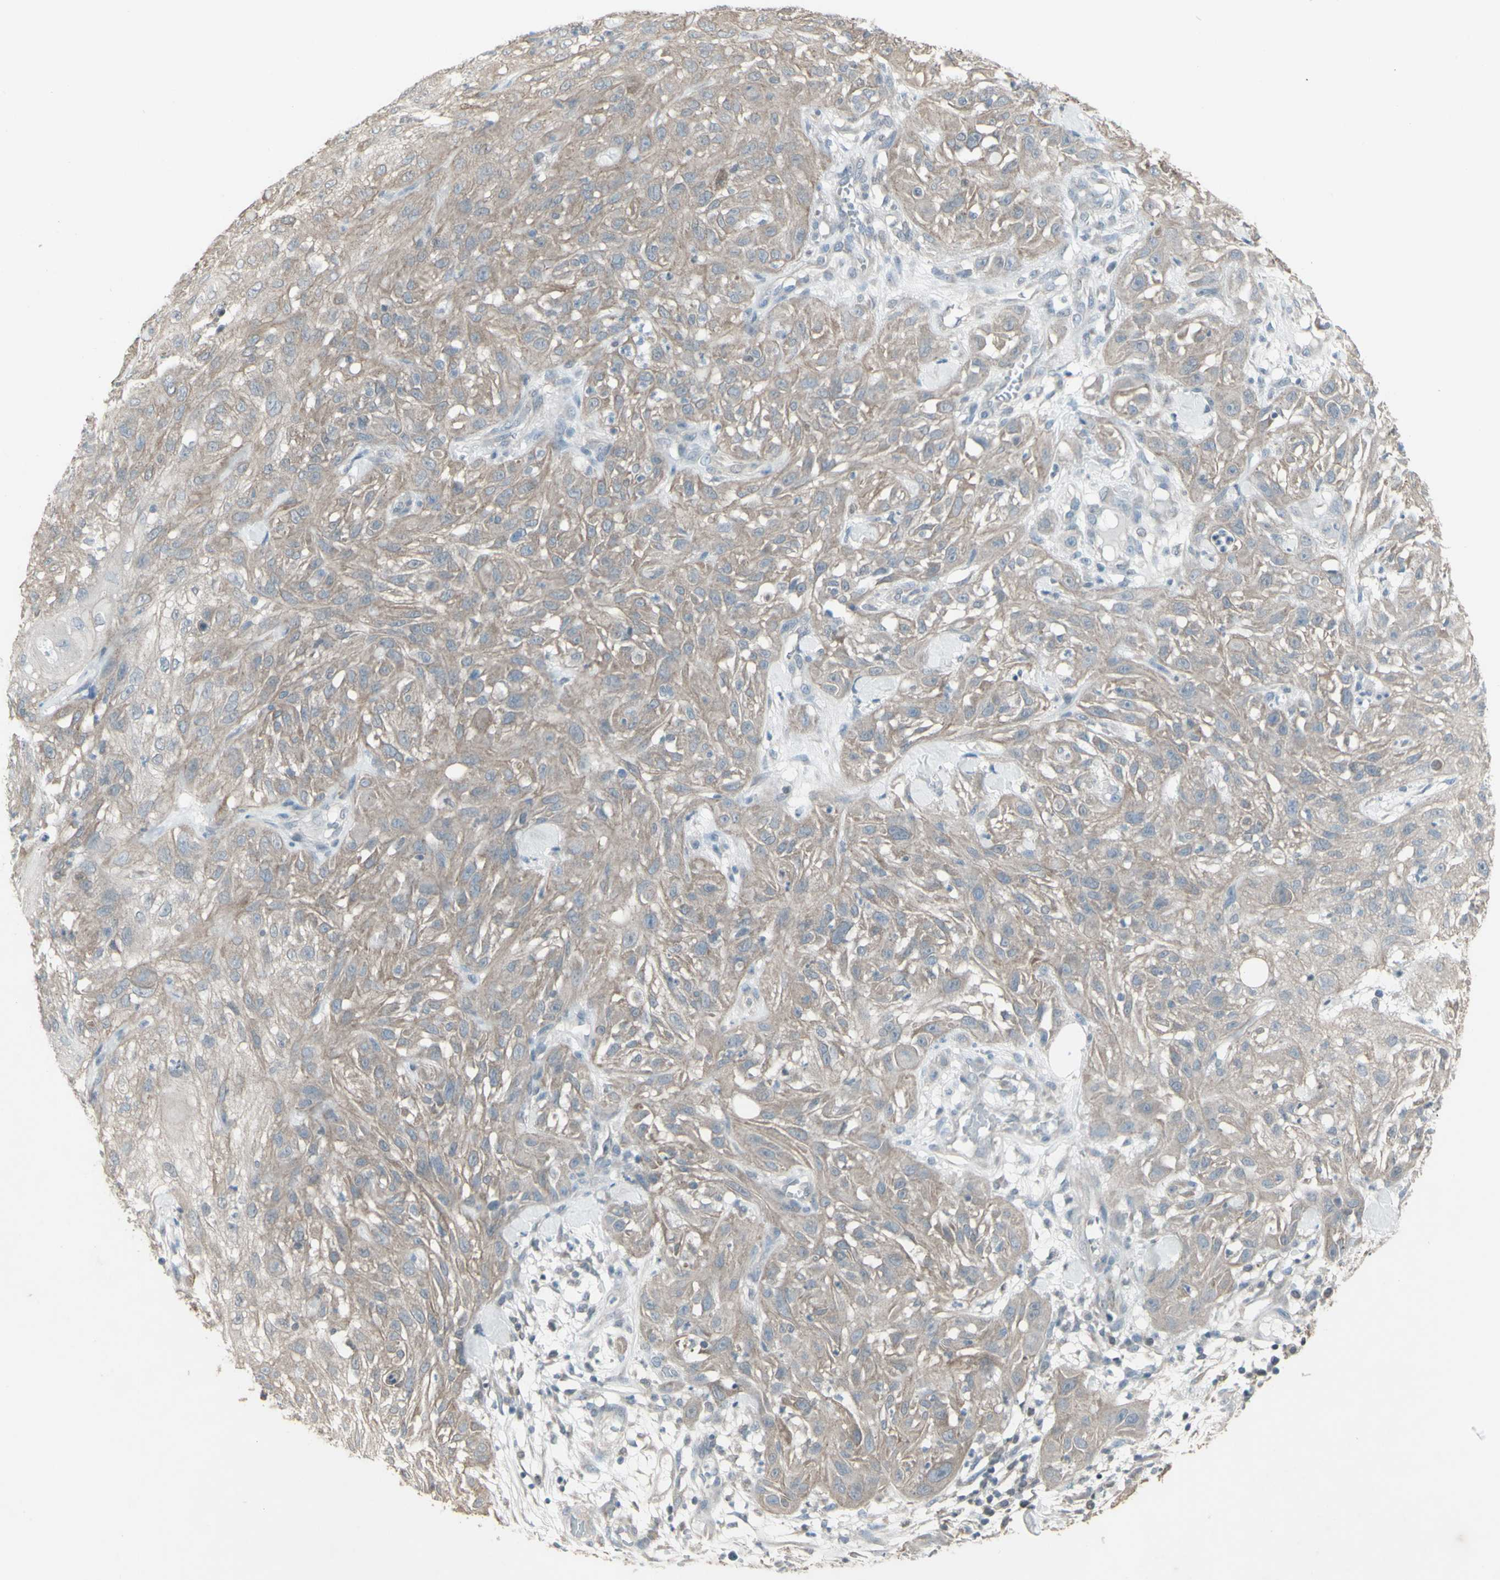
{"staining": {"intensity": "weak", "quantity": ">75%", "location": "cytoplasmic/membranous"}, "tissue": "skin cancer", "cell_type": "Tumor cells", "image_type": "cancer", "snomed": [{"axis": "morphology", "description": "Squamous cell carcinoma, NOS"}, {"axis": "topography", "description": "Skin"}], "caption": "Human skin cancer (squamous cell carcinoma) stained with a protein marker shows weak staining in tumor cells.", "gene": "FXYD3", "patient": {"sex": "male", "age": 75}}